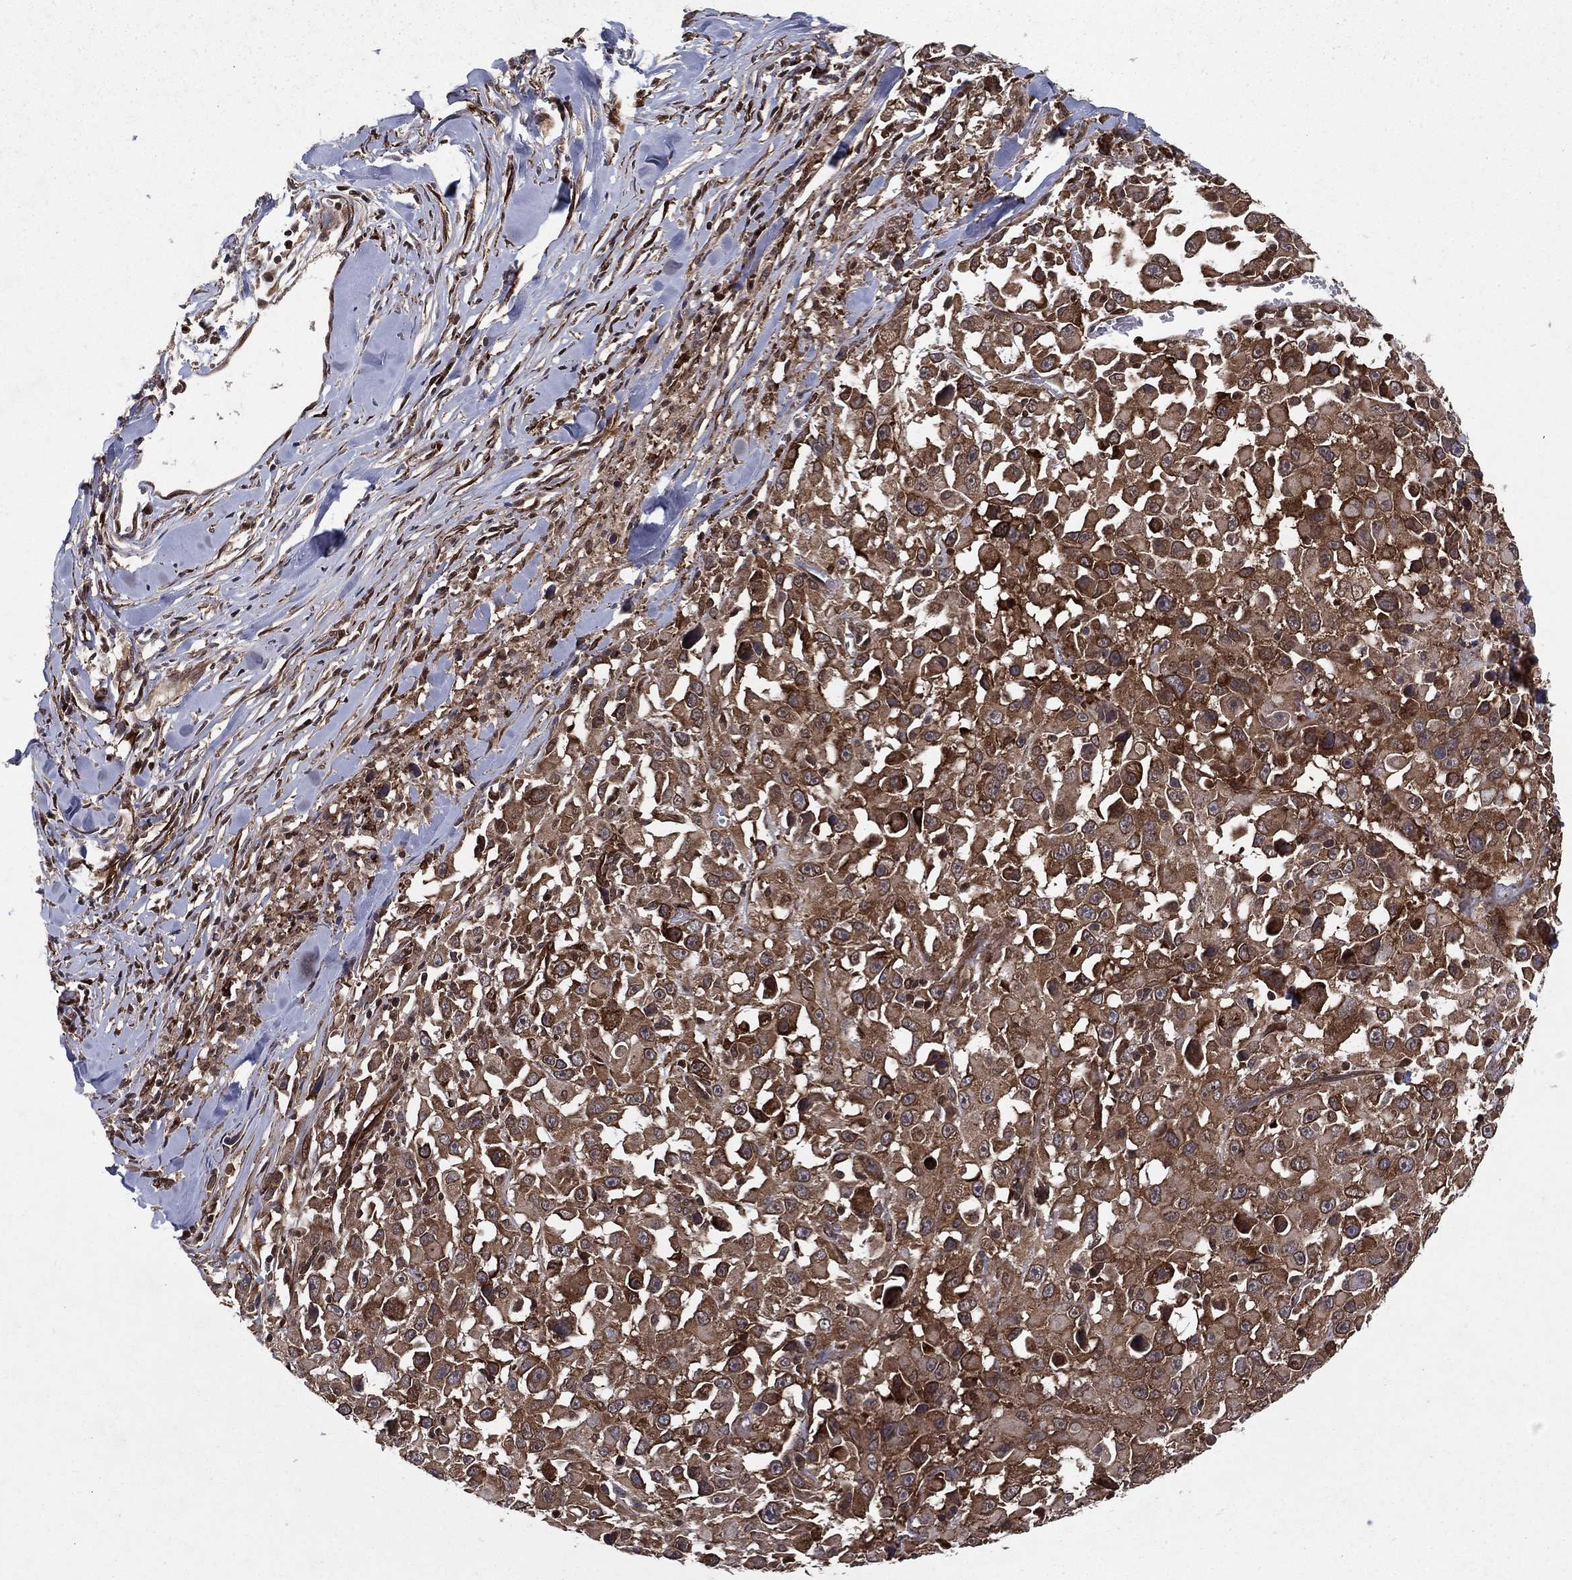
{"staining": {"intensity": "moderate", "quantity": ">75%", "location": "cytoplasmic/membranous"}, "tissue": "melanoma", "cell_type": "Tumor cells", "image_type": "cancer", "snomed": [{"axis": "morphology", "description": "Malignant melanoma, Metastatic site"}, {"axis": "topography", "description": "Lymph node"}], "caption": "Protein staining of melanoma tissue exhibits moderate cytoplasmic/membranous expression in approximately >75% of tumor cells.", "gene": "CERS2", "patient": {"sex": "male", "age": 50}}